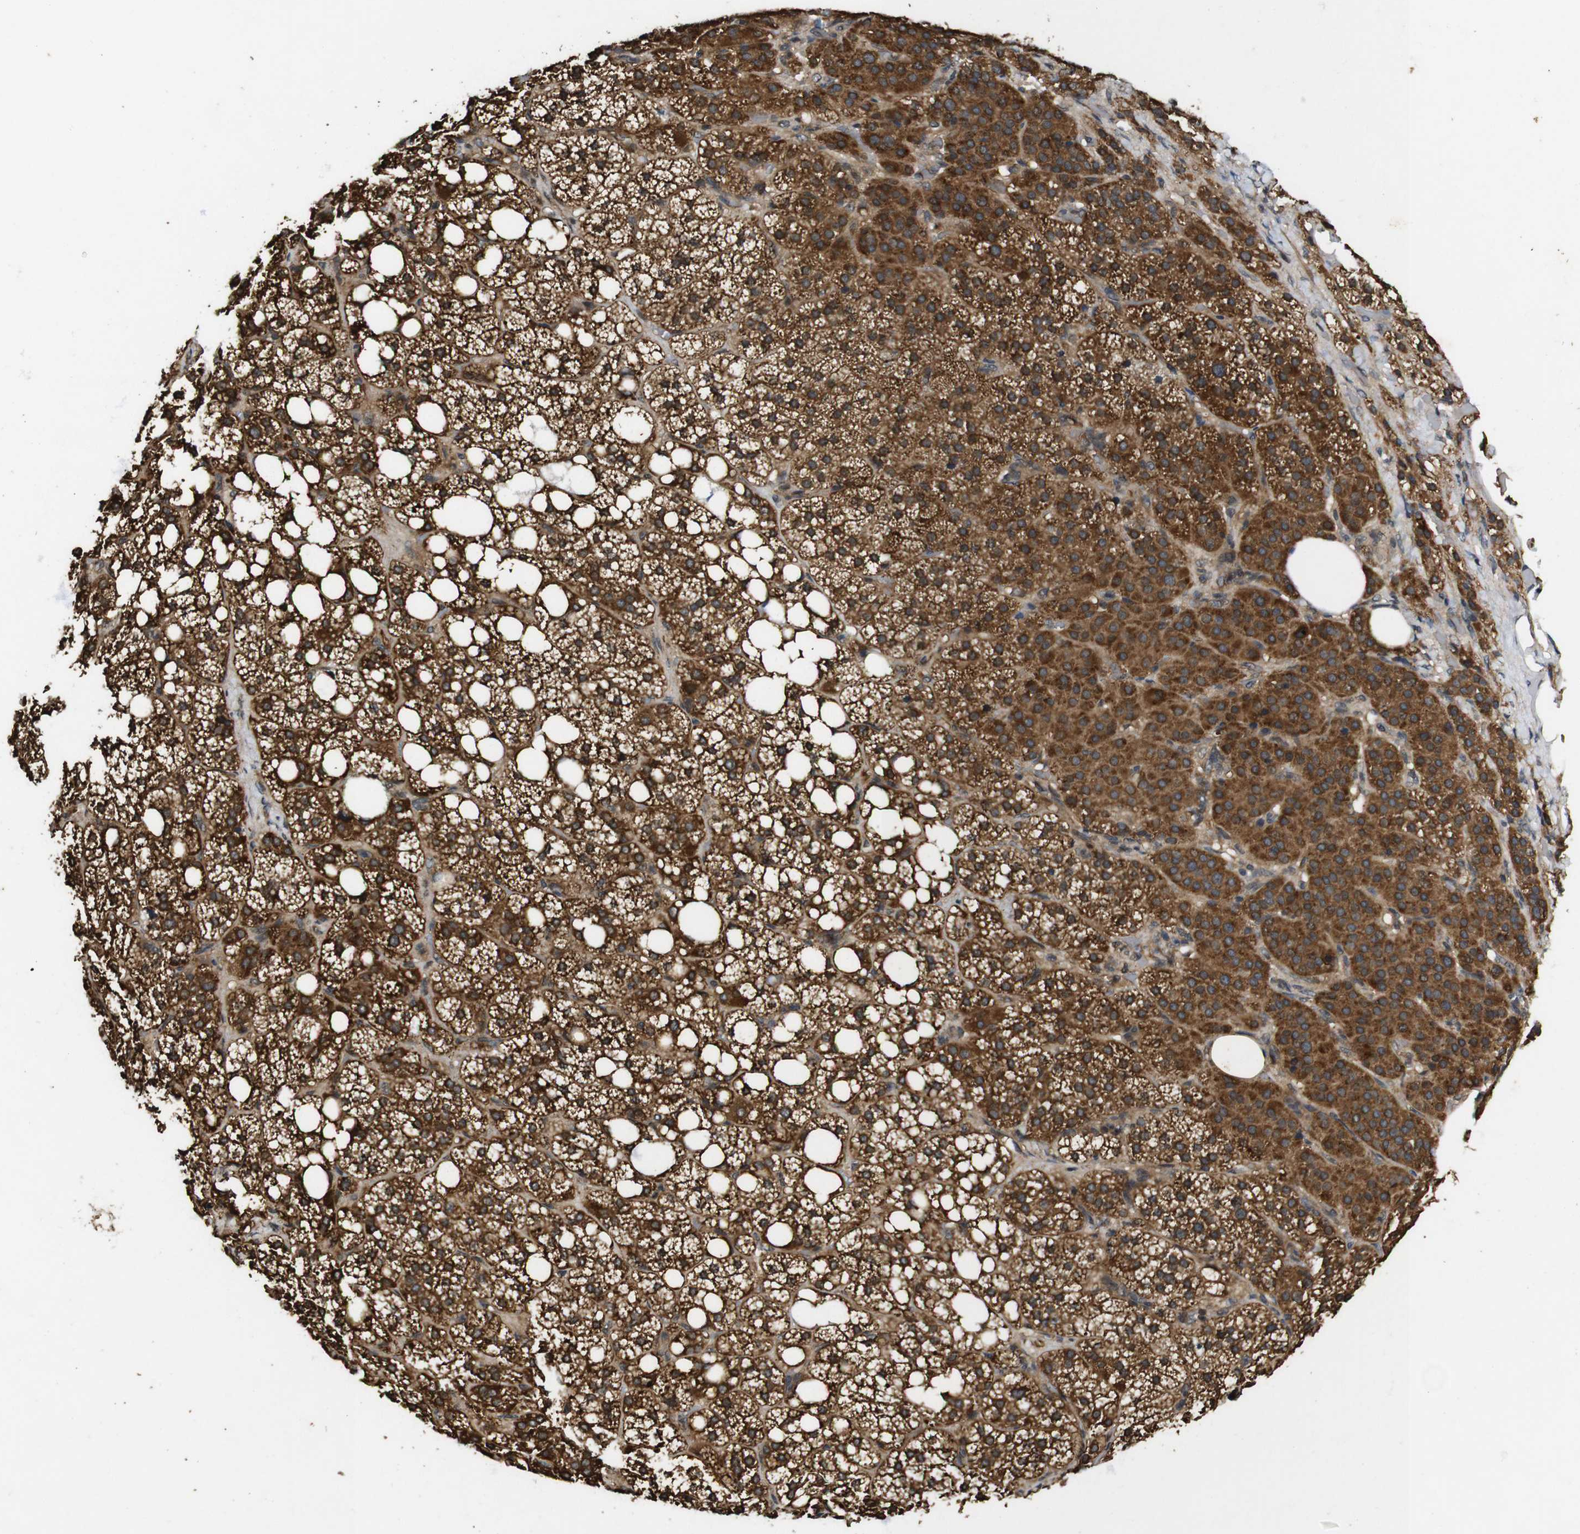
{"staining": {"intensity": "strong", "quantity": ">75%", "location": "cytoplasmic/membranous"}, "tissue": "adrenal gland", "cell_type": "Glandular cells", "image_type": "normal", "snomed": [{"axis": "morphology", "description": "Normal tissue, NOS"}, {"axis": "topography", "description": "Adrenal gland"}], "caption": "DAB (3,3'-diaminobenzidine) immunohistochemical staining of unremarkable adrenal gland demonstrates strong cytoplasmic/membranous protein staining in approximately >75% of glandular cells. (brown staining indicates protein expression, while blue staining denotes nuclei).", "gene": "RIPK1", "patient": {"sex": "female", "age": 59}}